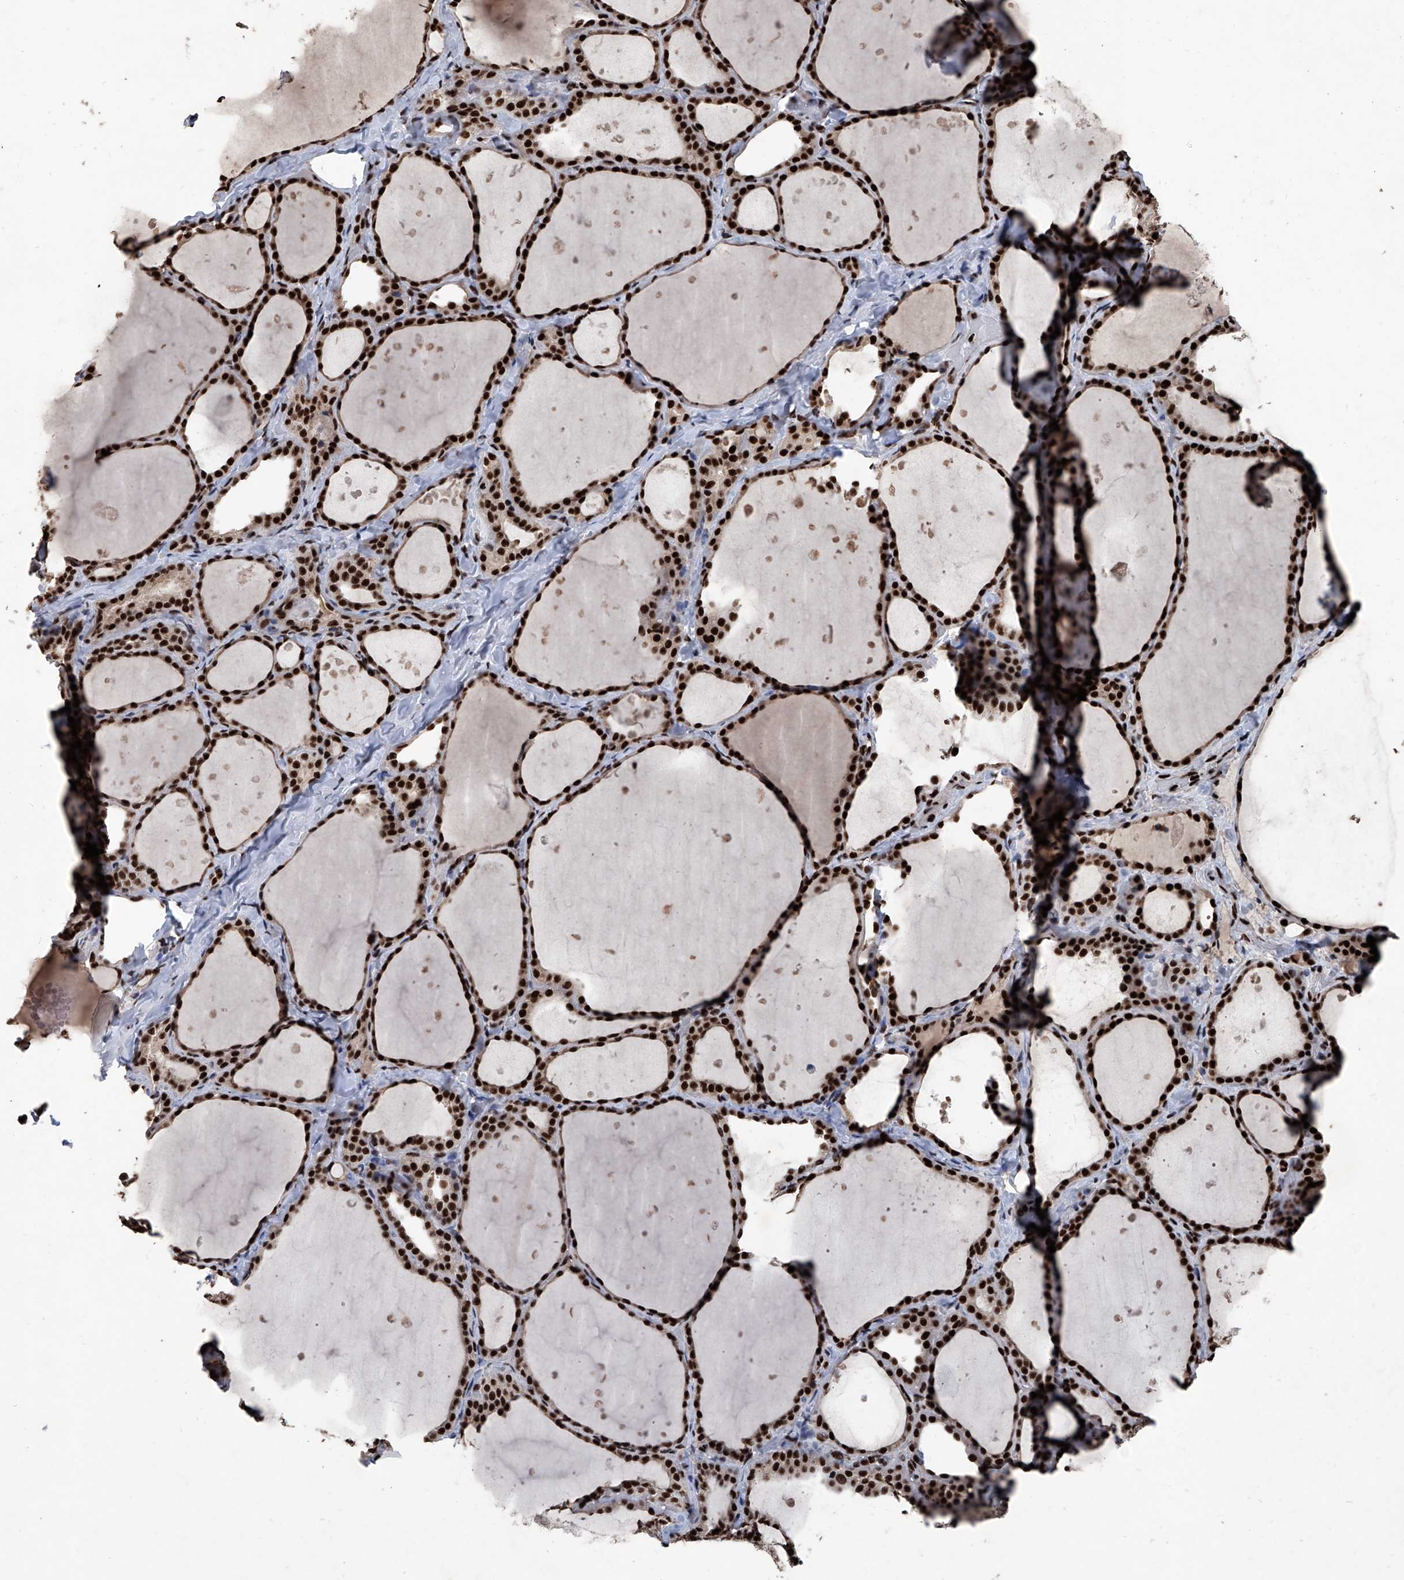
{"staining": {"intensity": "strong", "quantity": ">75%", "location": "nuclear"}, "tissue": "thyroid gland", "cell_type": "Glandular cells", "image_type": "normal", "snomed": [{"axis": "morphology", "description": "Normal tissue, NOS"}, {"axis": "topography", "description": "Thyroid gland"}], "caption": "This histopathology image shows normal thyroid gland stained with IHC to label a protein in brown. The nuclear of glandular cells show strong positivity for the protein. Nuclei are counter-stained blue.", "gene": "DDX39B", "patient": {"sex": "female", "age": 44}}